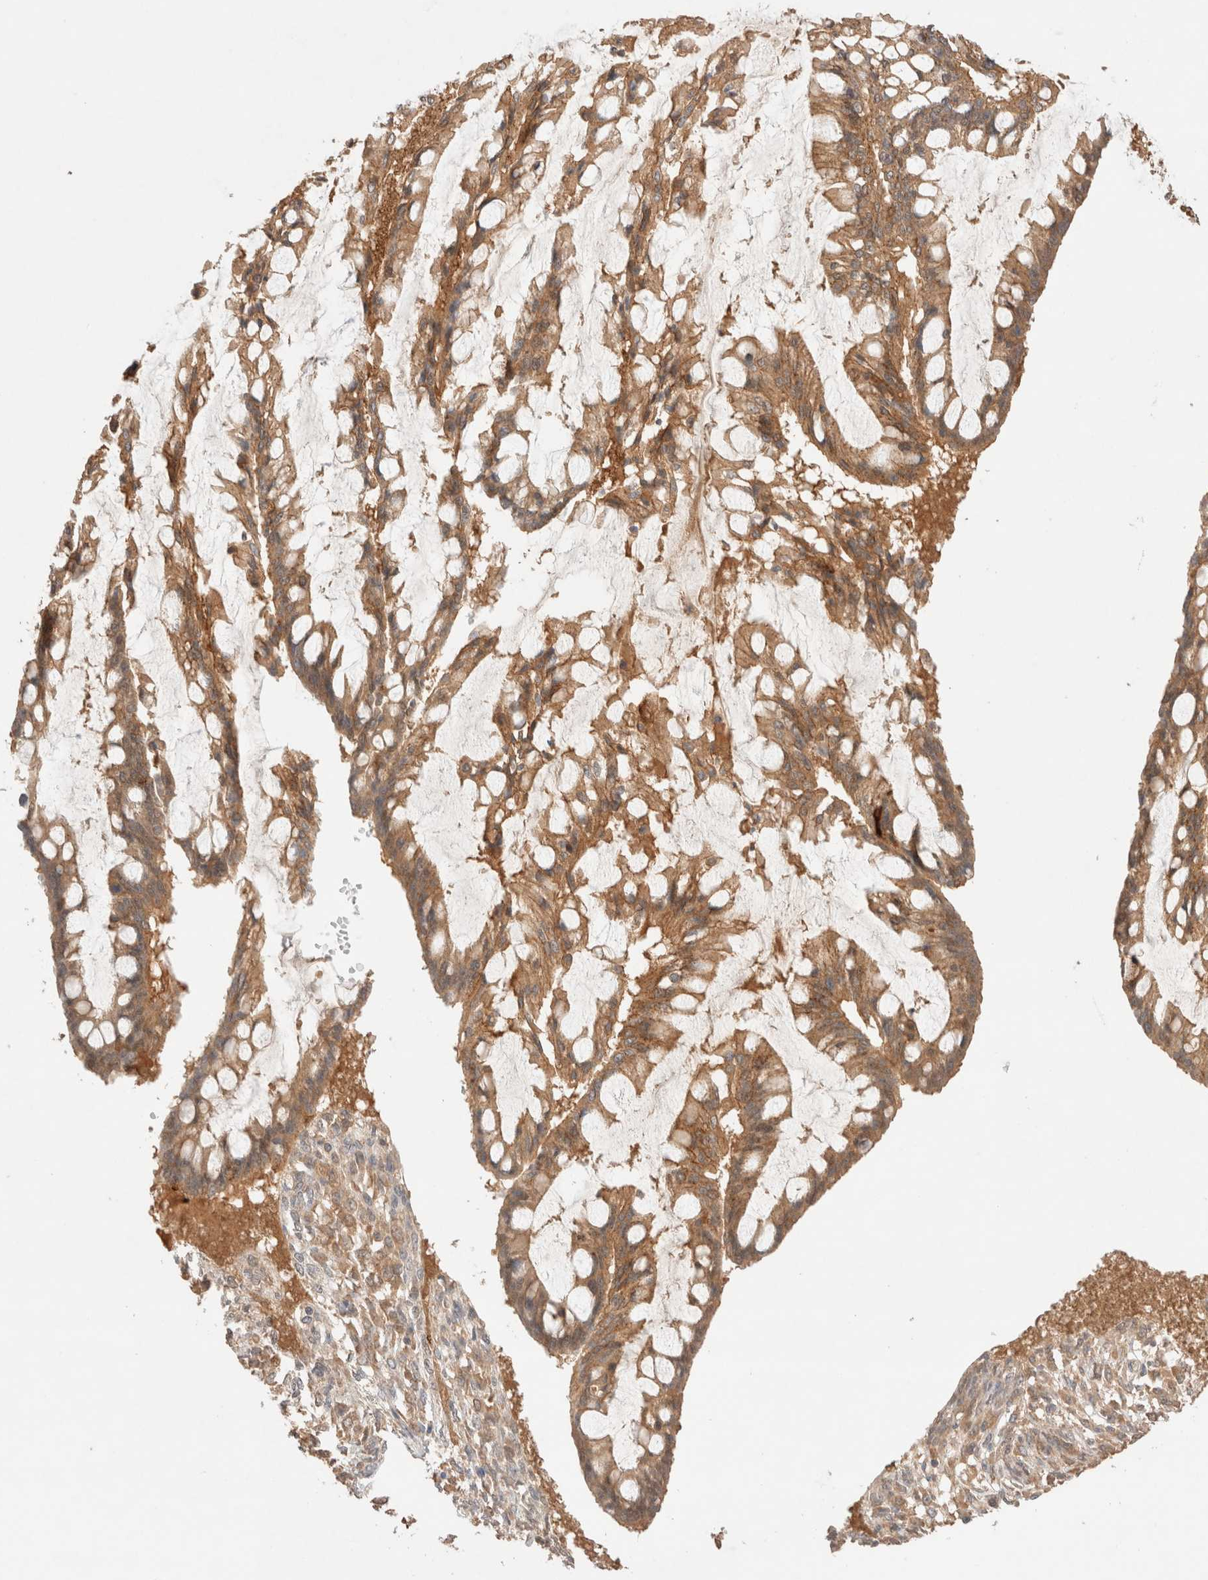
{"staining": {"intensity": "moderate", "quantity": ">75%", "location": "cytoplasmic/membranous,nuclear"}, "tissue": "ovarian cancer", "cell_type": "Tumor cells", "image_type": "cancer", "snomed": [{"axis": "morphology", "description": "Cystadenocarcinoma, mucinous, NOS"}, {"axis": "topography", "description": "Ovary"}], "caption": "About >75% of tumor cells in human ovarian cancer (mucinous cystadenocarcinoma) display moderate cytoplasmic/membranous and nuclear protein expression as visualized by brown immunohistochemical staining.", "gene": "CARNMT1", "patient": {"sex": "female", "age": 73}}